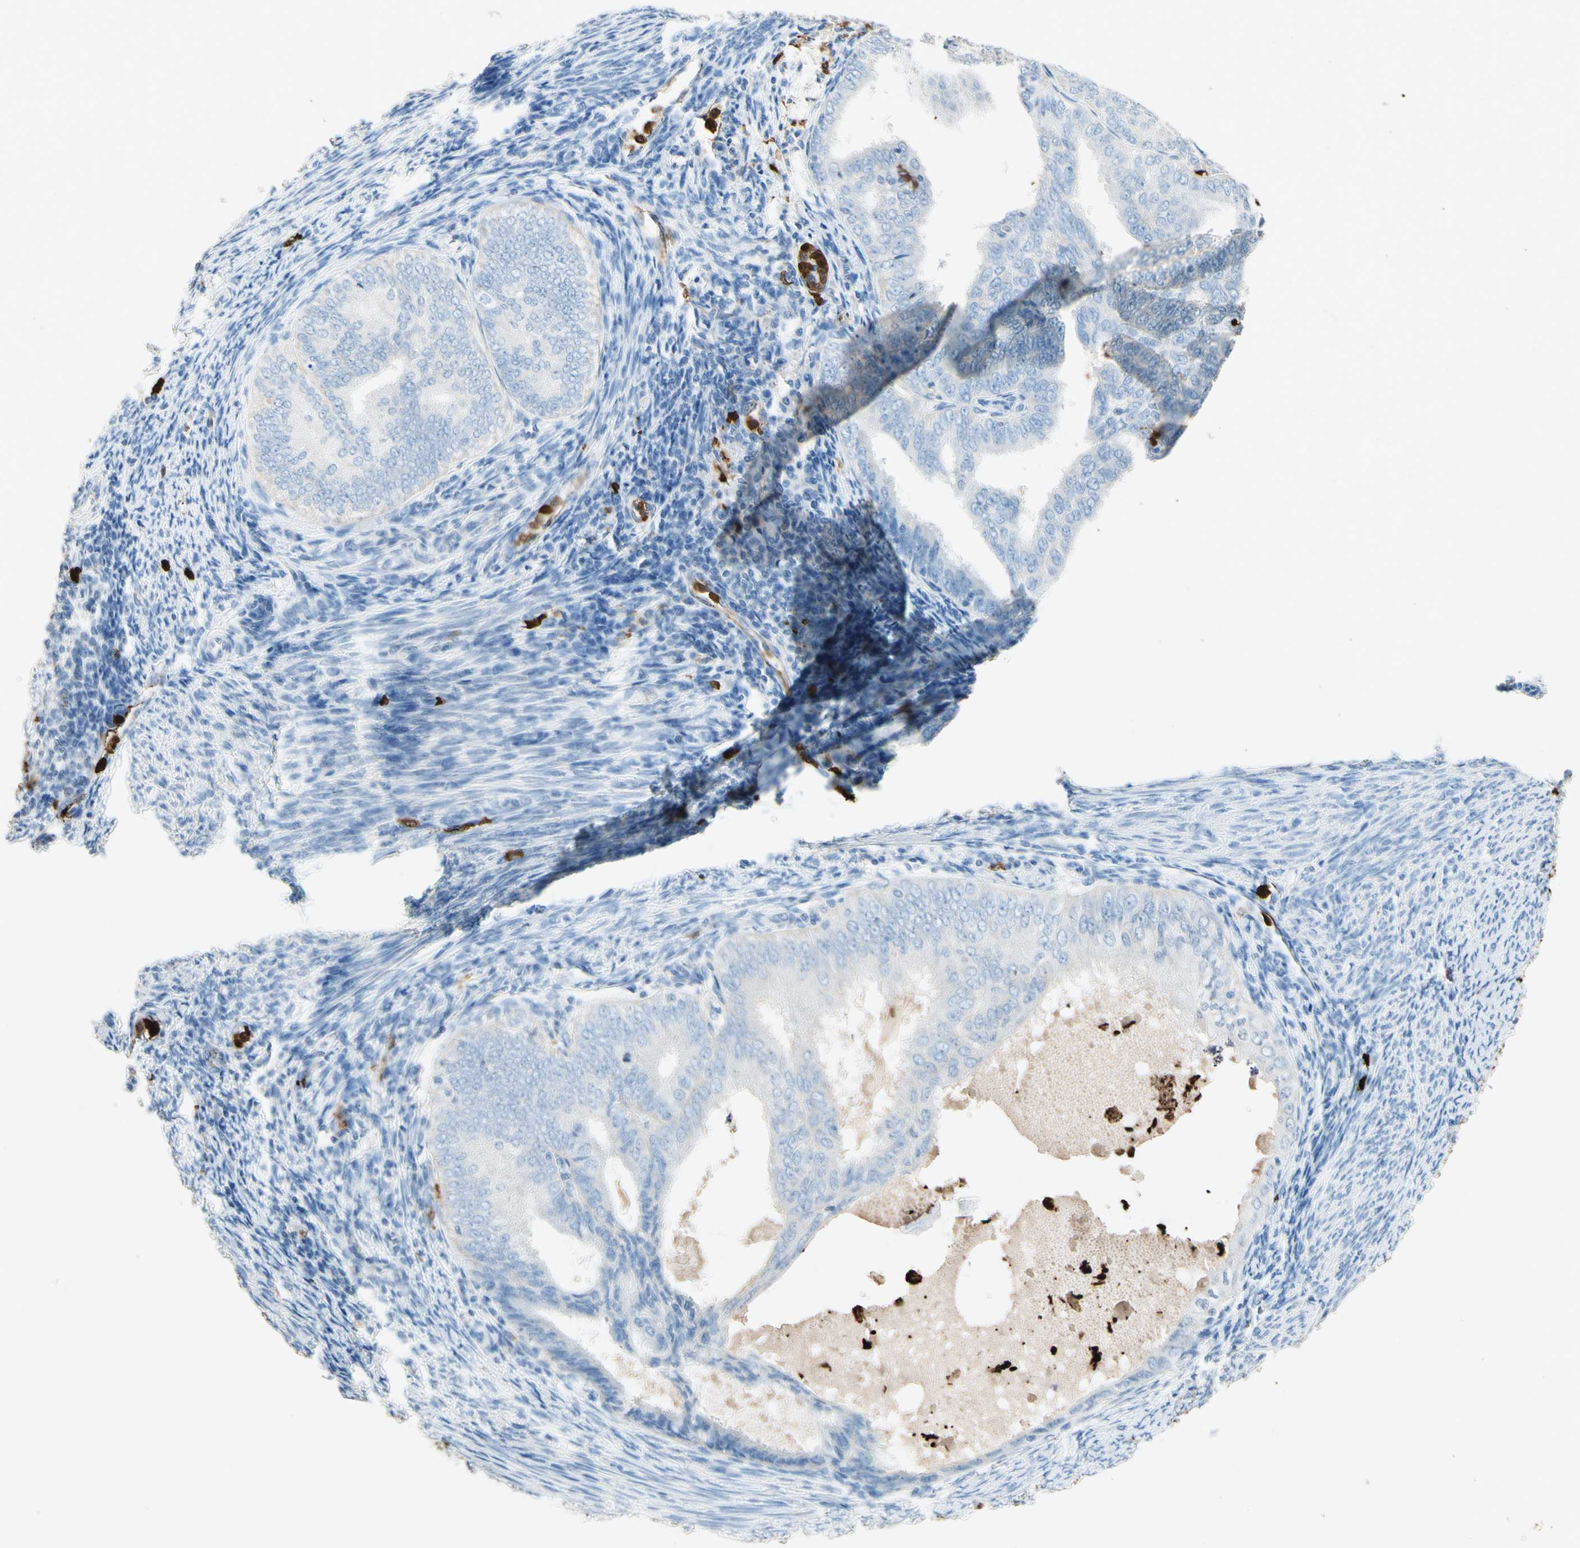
{"staining": {"intensity": "negative", "quantity": "none", "location": "none"}, "tissue": "endometrial cancer", "cell_type": "Tumor cells", "image_type": "cancer", "snomed": [{"axis": "morphology", "description": "Adenocarcinoma, NOS"}, {"axis": "topography", "description": "Endometrium"}], "caption": "This micrograph is of adenocarcinoma (endometrial) stained with immunohistochemistry (IHC) to label a protein in brown with the nuclei are counter-stained blue. There is no positivity in tumor cells. (DAB immunohistochemistry visualized using brightfield microscopy, high magnification).", "gene": "NFKBIZ", "patient": {"sex": "female", "age": 58}}